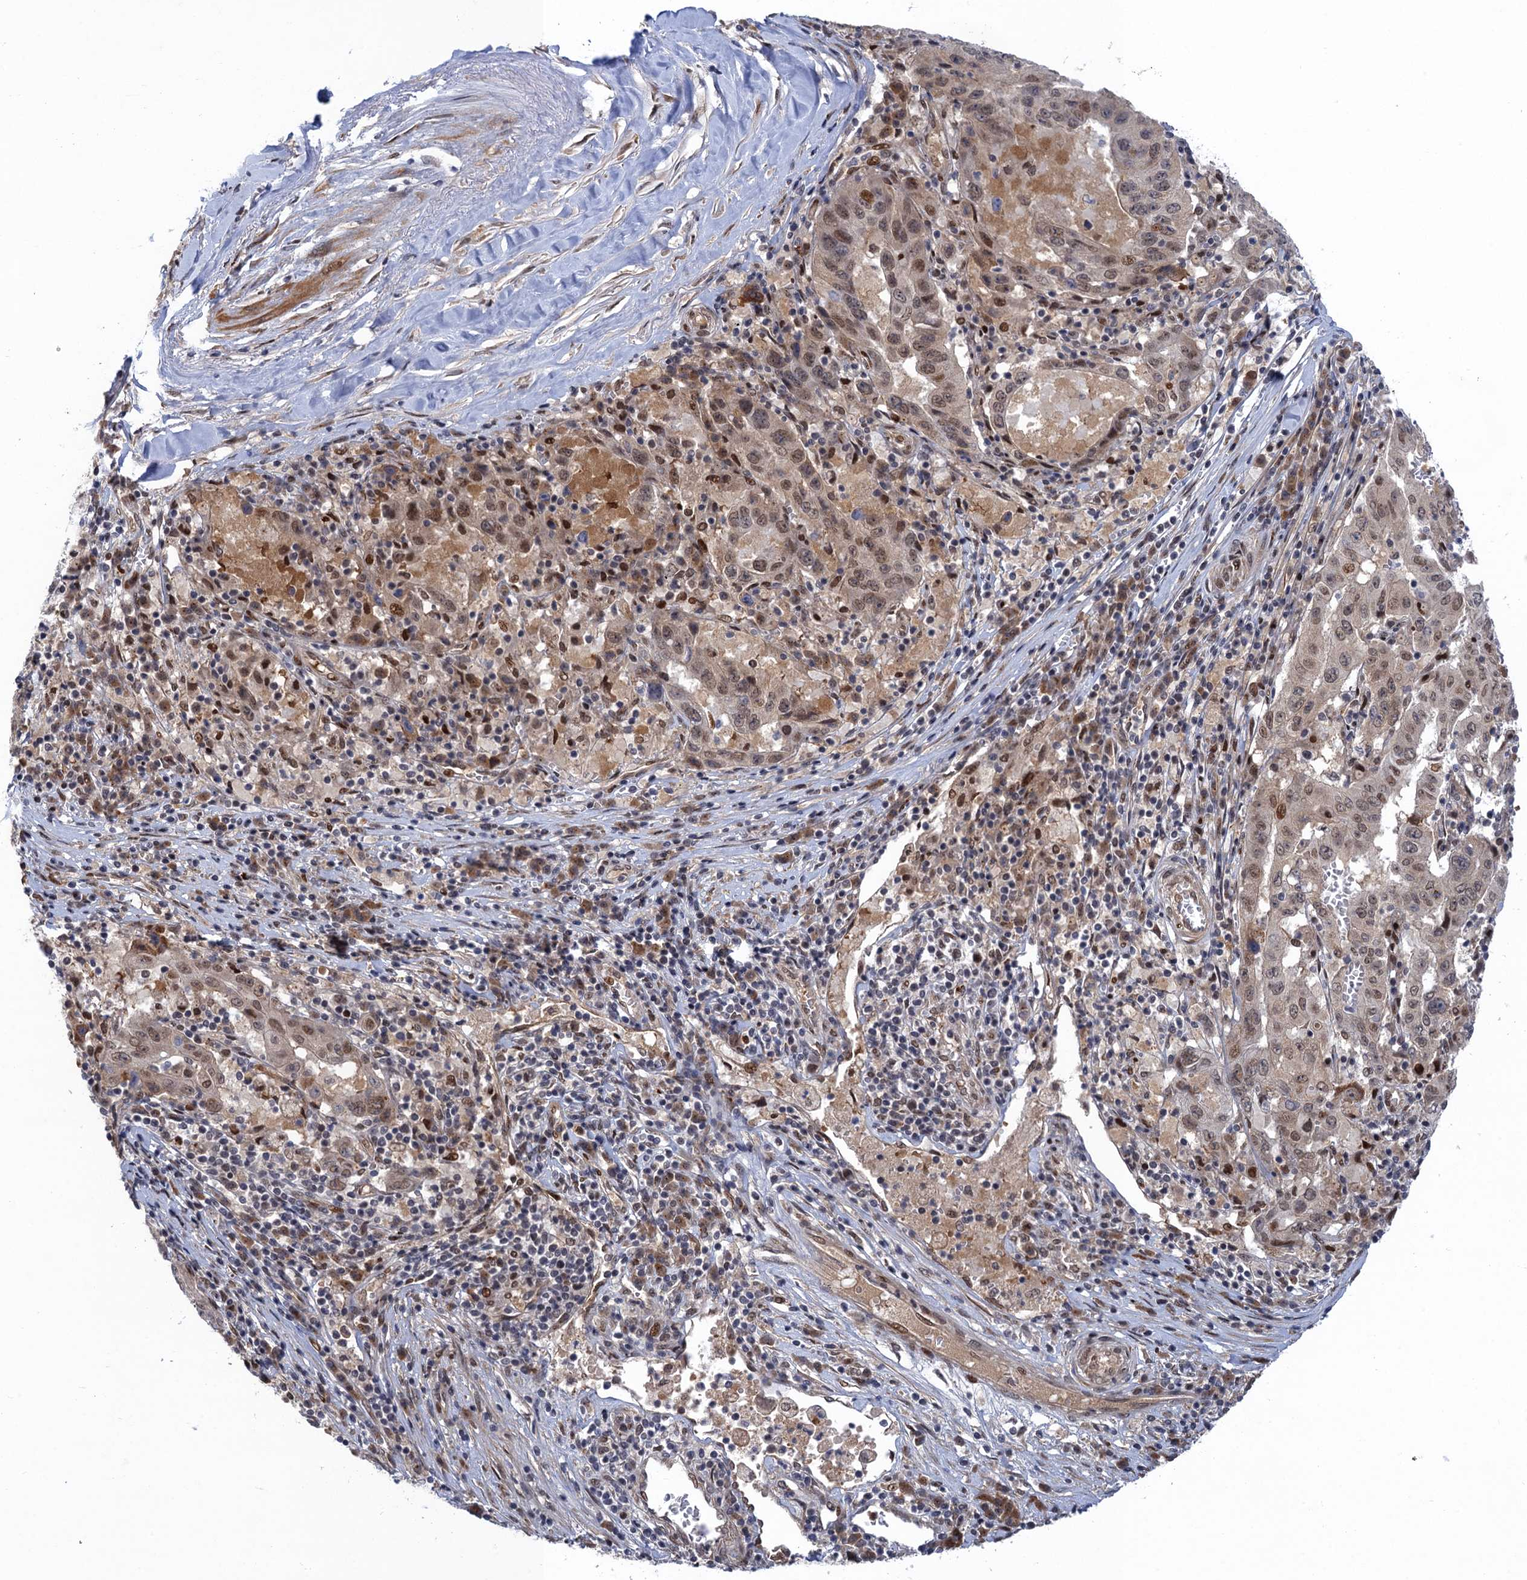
{"staining": {"intensity": "moderate", "quantity": ">75%", "location": "nuclear"}, "tissue": "pancreatic cancer", "cell_type": "Tumor cells", "image_type": "cancer", "snomed": [{"axis": "morphology", "description": "Adenocarcinoma, NOS"}, {"axis": "topography", "description": "Pancreas"}], "caption": "Immunohistochemistry (DAB (3,3'-diaminobenzidine)) staining of adenocarcinoma (pancreatic) shows moderate nuclear protein staining in about >75% of tumor cells. The protein is shown in brown color, while the nuclei are stained blue.", "gene": "NEK8", "patient": {"sex": "male", "age": 63}}